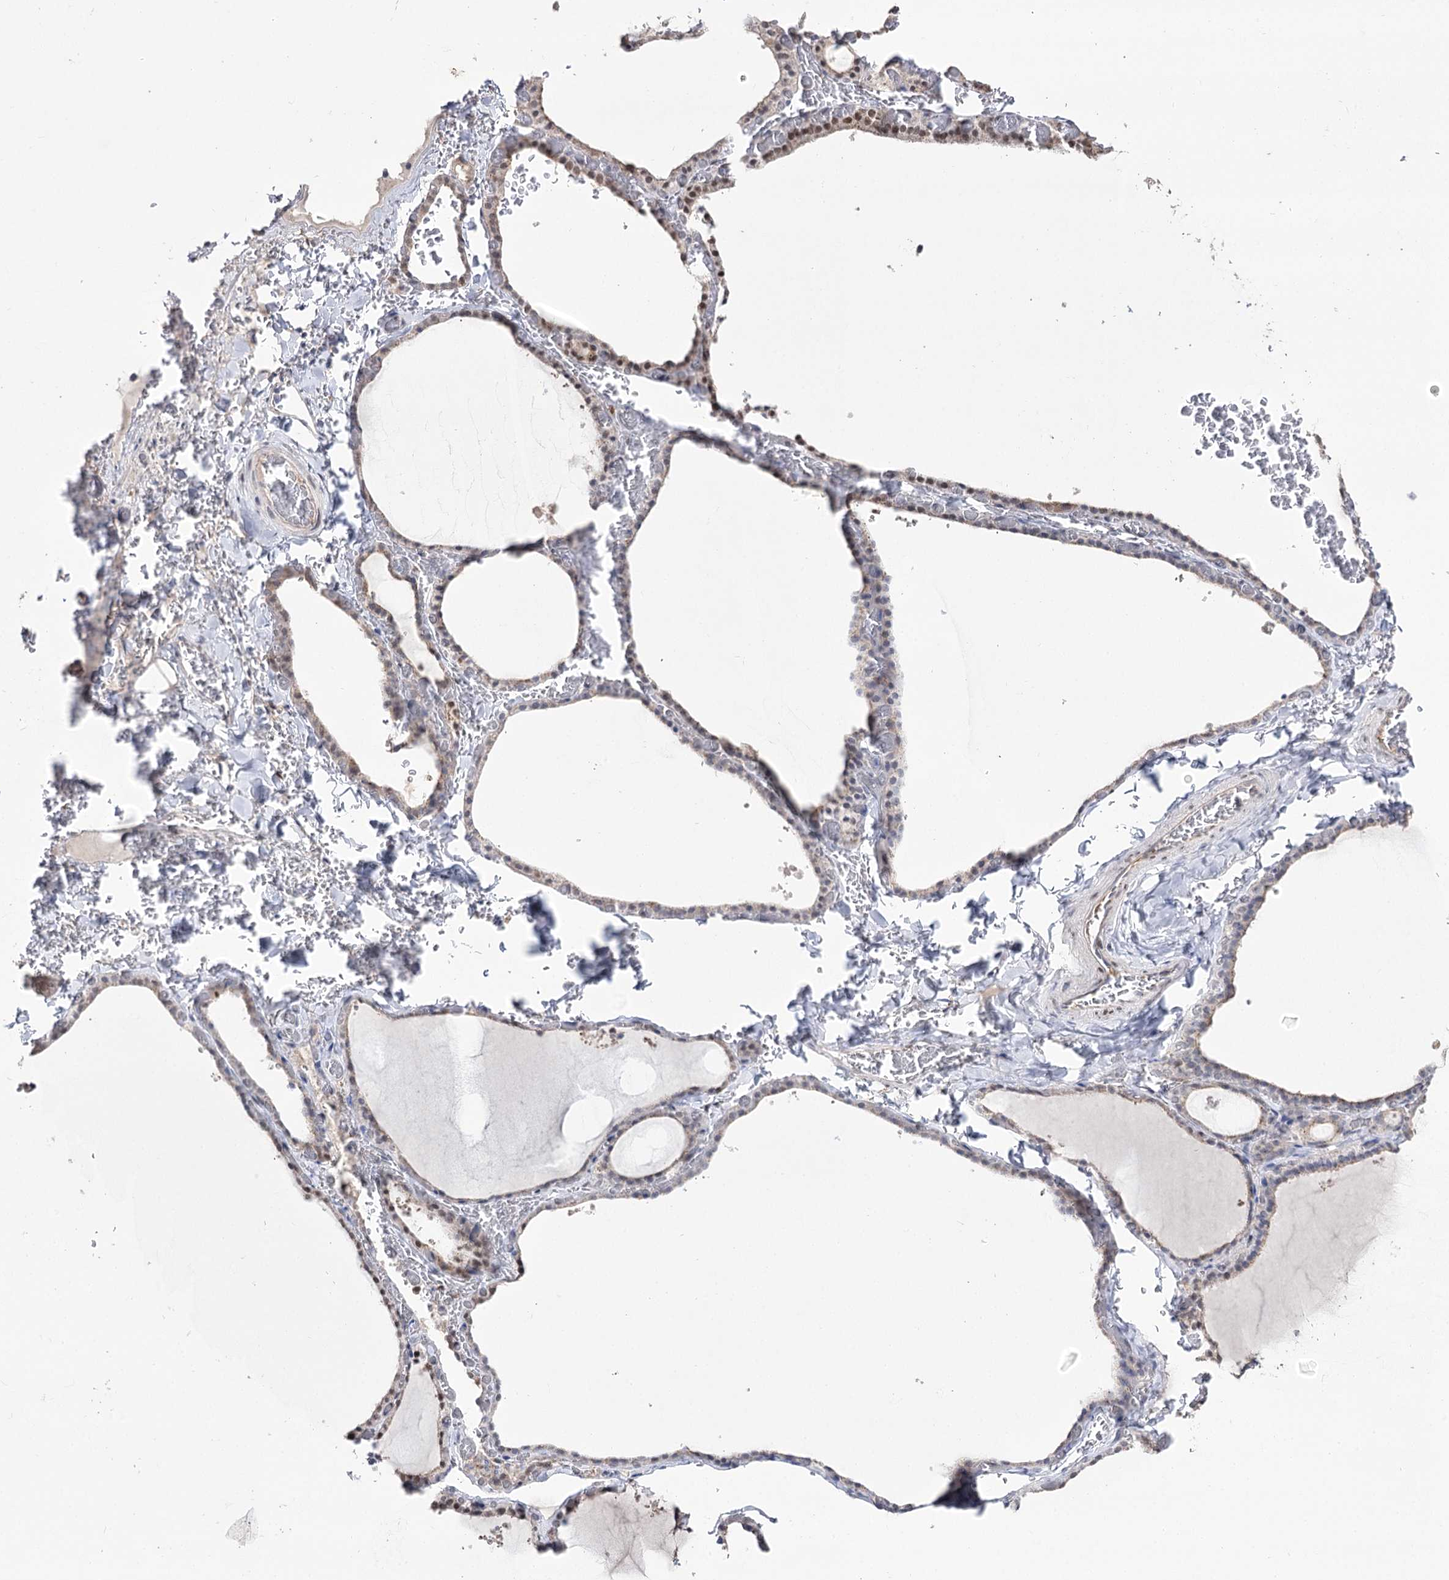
{"staining": {"intensity": "moderate", "quantity": "25%-75%", "location": "nuclear"}, "tissue": "thyroid gland", "cell_type": "Glandular cells", "image_type": "normal", "snomed": [{"axis": "morphology", "description": "Normal tissue, NOS"}, {"axis": "topography", "description": "Thyroid gland"}], "caption": "The histopathology image displays staining of normal thyroid gland, revealing moderate nuclear protein expression (brown color) within glandular cells.", "gene": "VGLL4", "patient": {"sex": "female", "age": 39}}